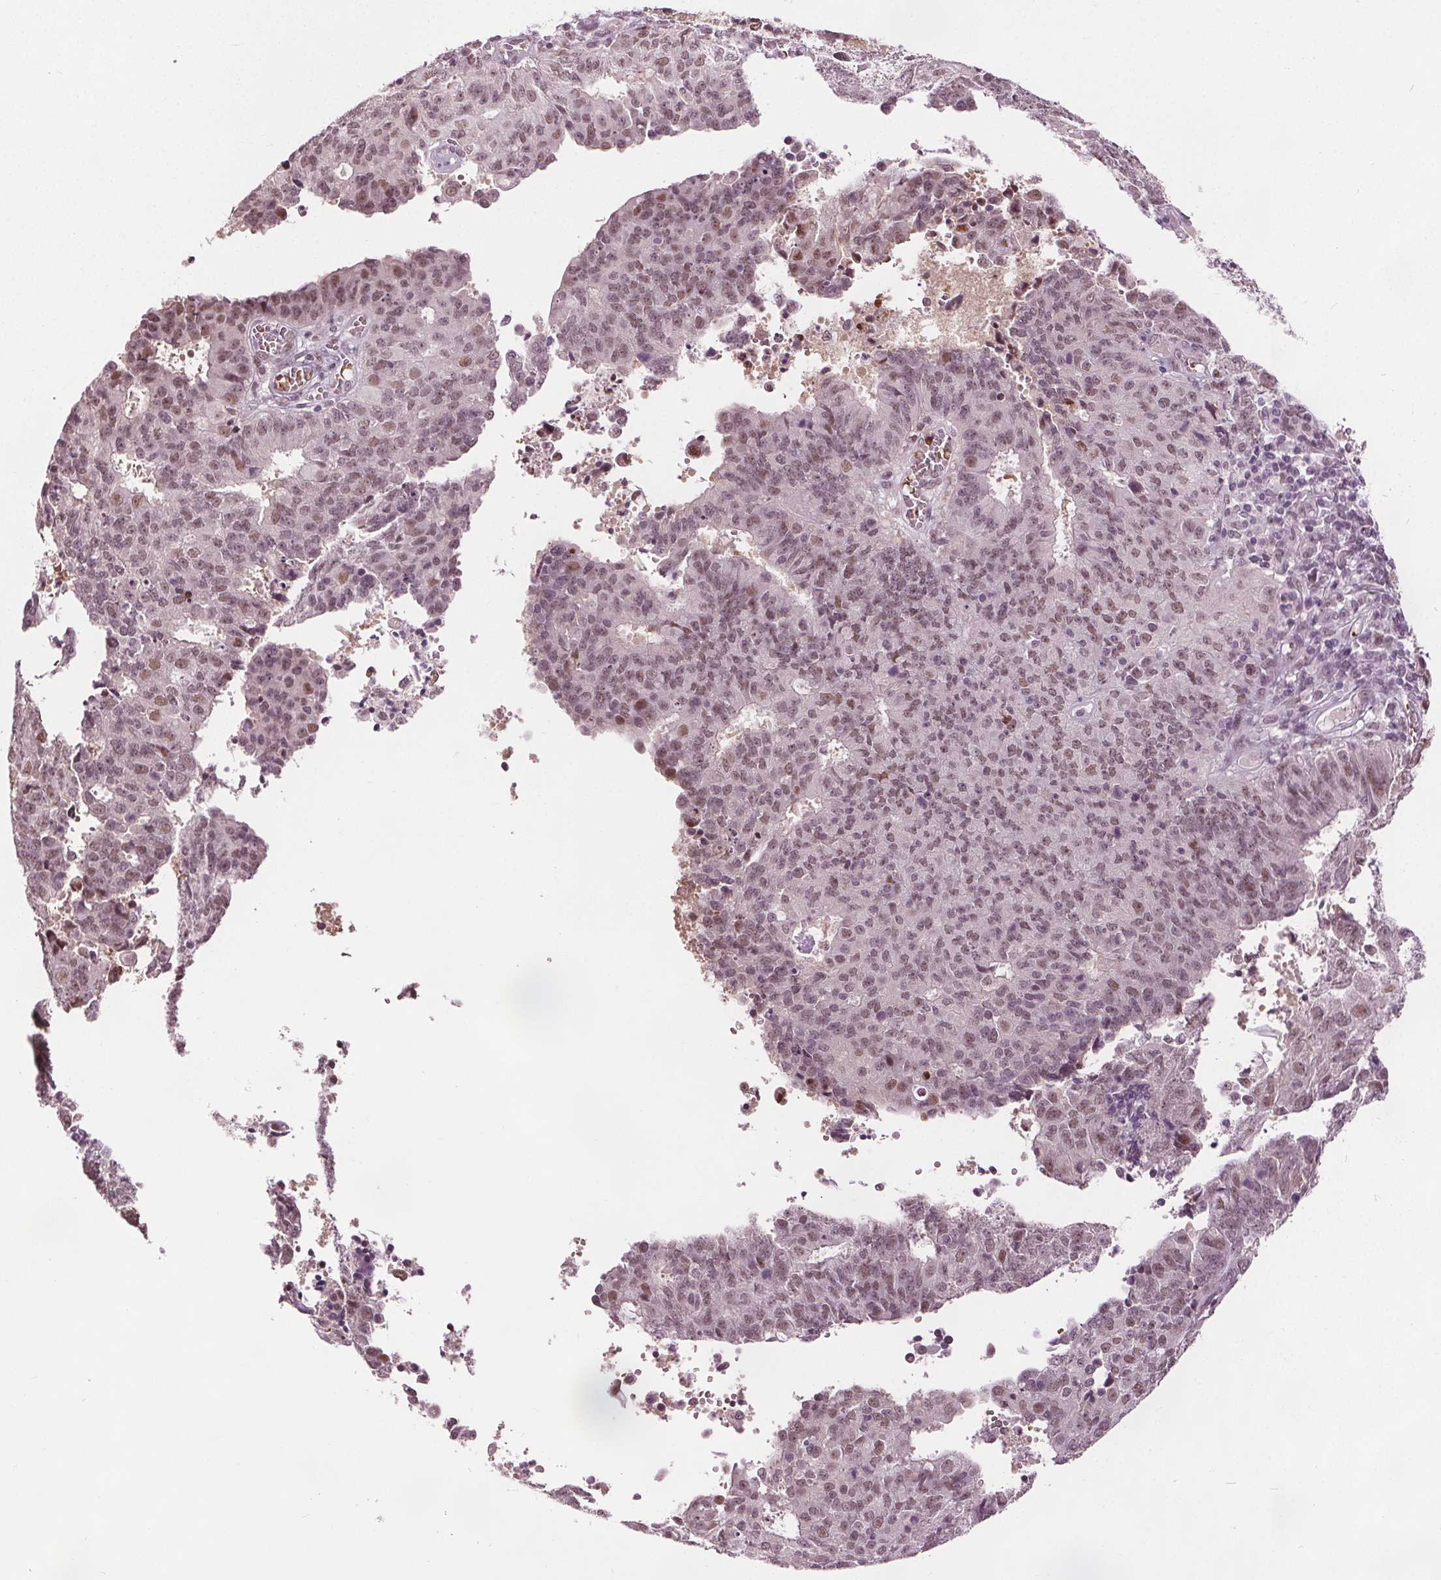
{"staining": {"intensity": "moderate", "quantity": ">75%", "location": "nuclear"}, "tissue": "endometrial cancer", "cell_type": "Tumor cells", "image_type": "cancer", "snomed": [{"axis": "morphology", "description": "Adenocarcinoma, NOS"}, {"axis": "topography", "description": "Endometrium"}], "caption": "Tumor cells demonstrate medium levels of moderate nuclear staining in about >75% of cells in endometrial cancer.", "gene": "IWS1", "patient": {"sex": "female", "age": 82}}